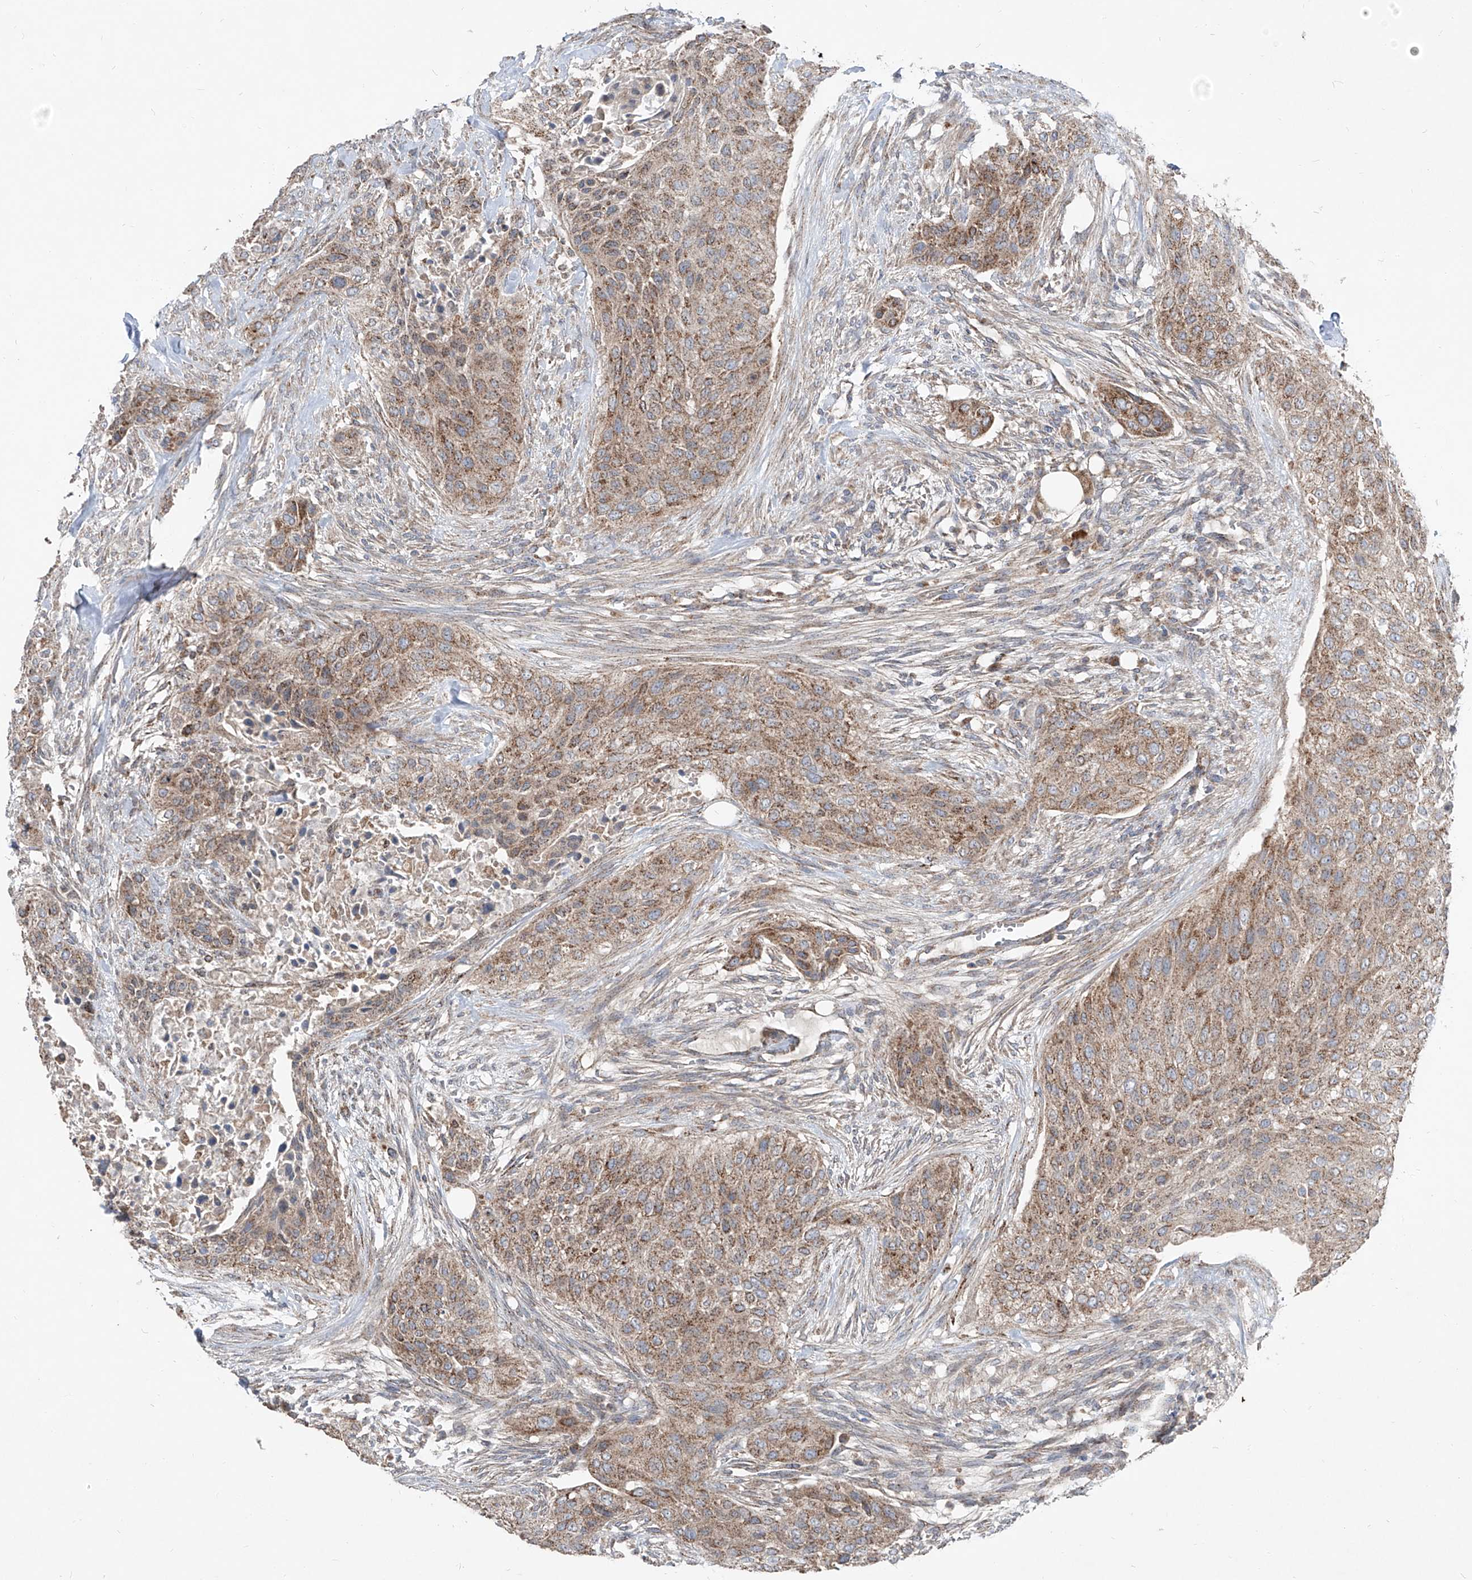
{"staining": {"intensity": "moderate", "quantity": ">75%", "location": "cytoplasmic/membranous"}, "tissue": "urothelial cancer", "cell_type": "Tumor cells", "image_type": "cancer", "snomed": [{"axis": "morphology", "description": "Urothelial carcinoma, High grade"}, {"axis": "topography", "description": "Urinary bladder"}], "caption": "The image exhibits a brown stain indicating the presence of a protein in the cytoplasmic/membranous of tumor cells in urothelial cancer.", "gene": "ABCD3", "patient": {"sex": "male", "age": 35}}